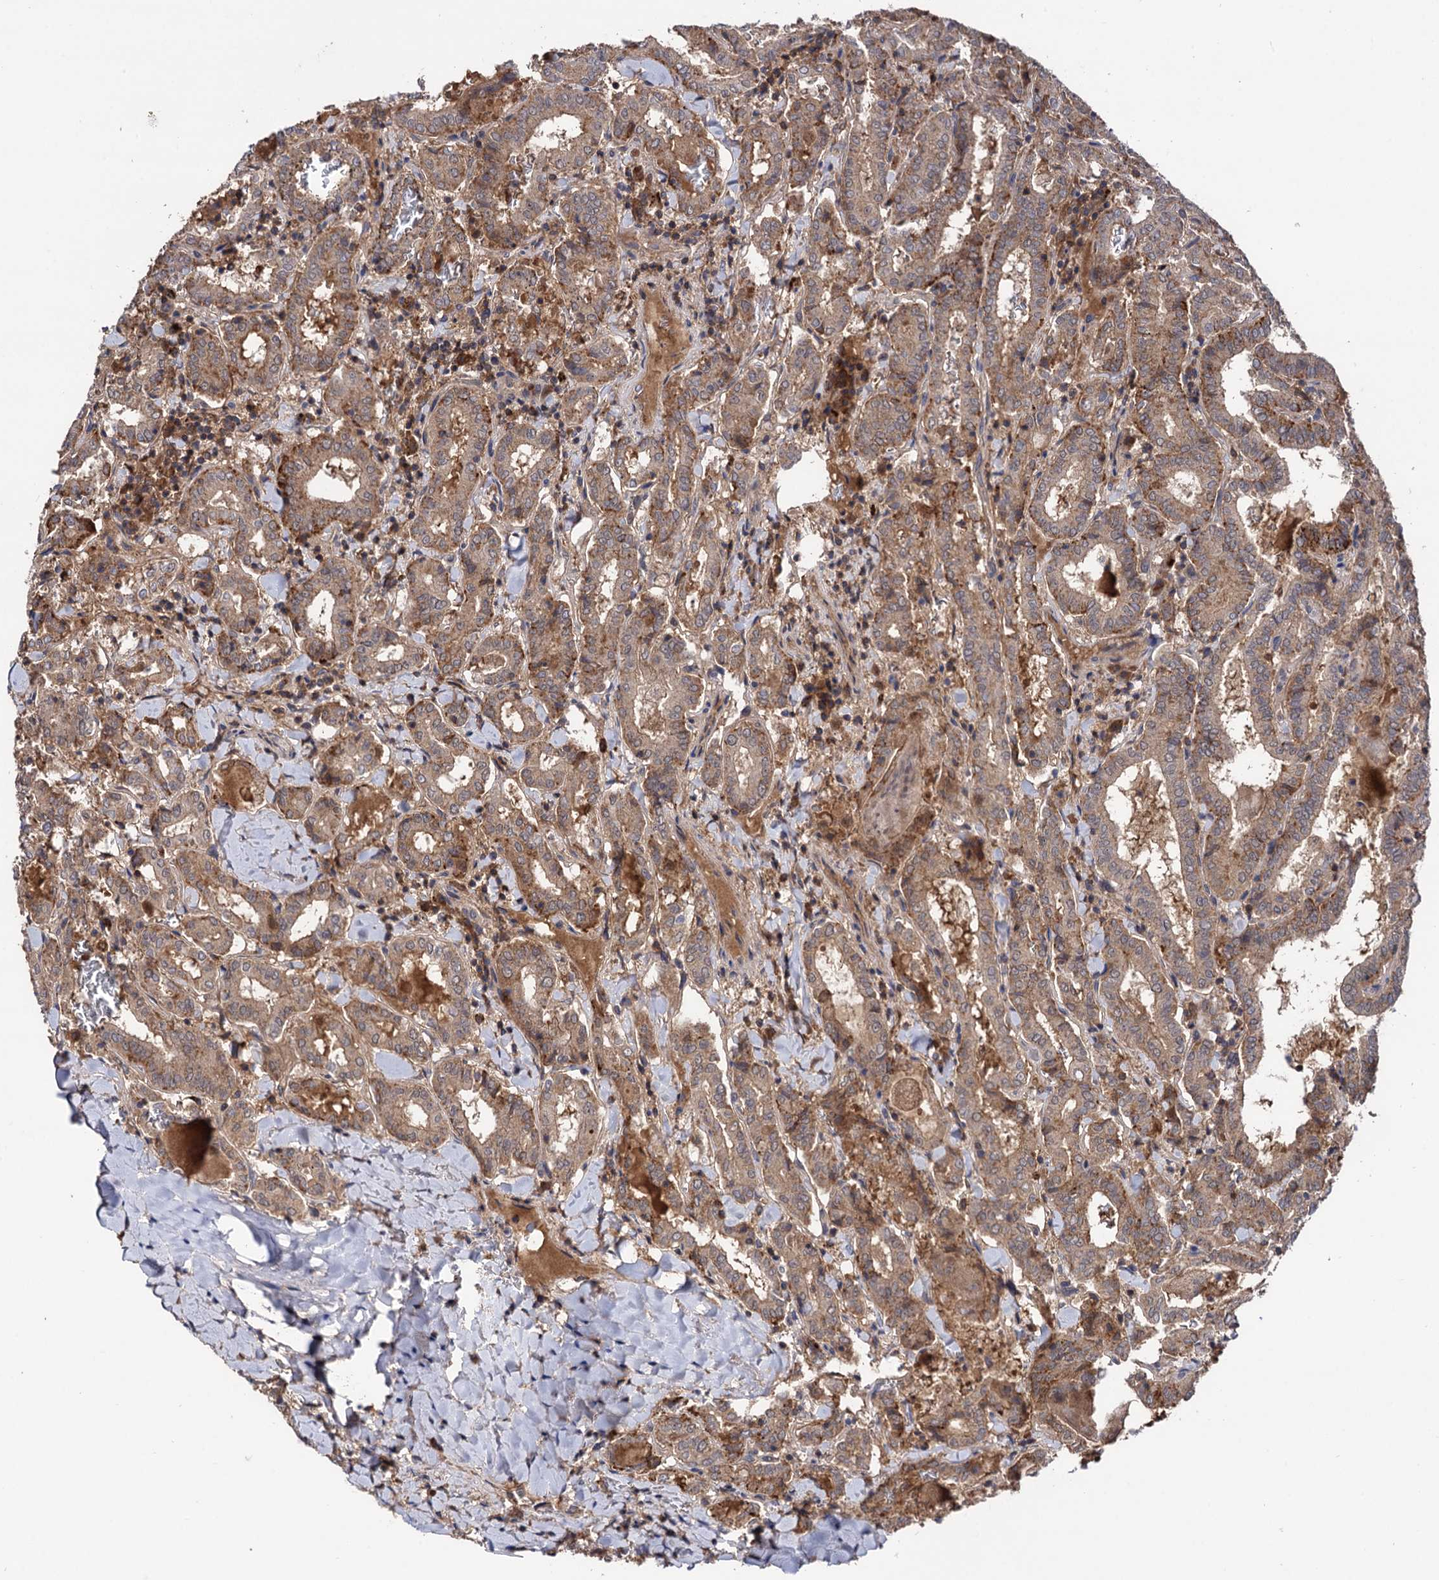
{"staining": {"intensity": "moderate", "quantity": ">75%", "location": "cytoplasmic/membranous"}, "tissue": "thyroid cancer", "cell_type": "Tumor cells", "image_type": "cancer", "snomed": [{"axis": "morphology", "description": "Papillary adenocarcinoma, NOS"}, {"axis": "topography", "description": "Thyroid gland"}], "caption": "A photomicrograph showing moderate cytoplasmic/membranous staining in about >75% of tumor cells in thyroid papillary adenocarcinoma, as visualized by brown immunohistochemical staining.", "gene": "MICAL2", "patient": {"sex": "female", "age": 72}}